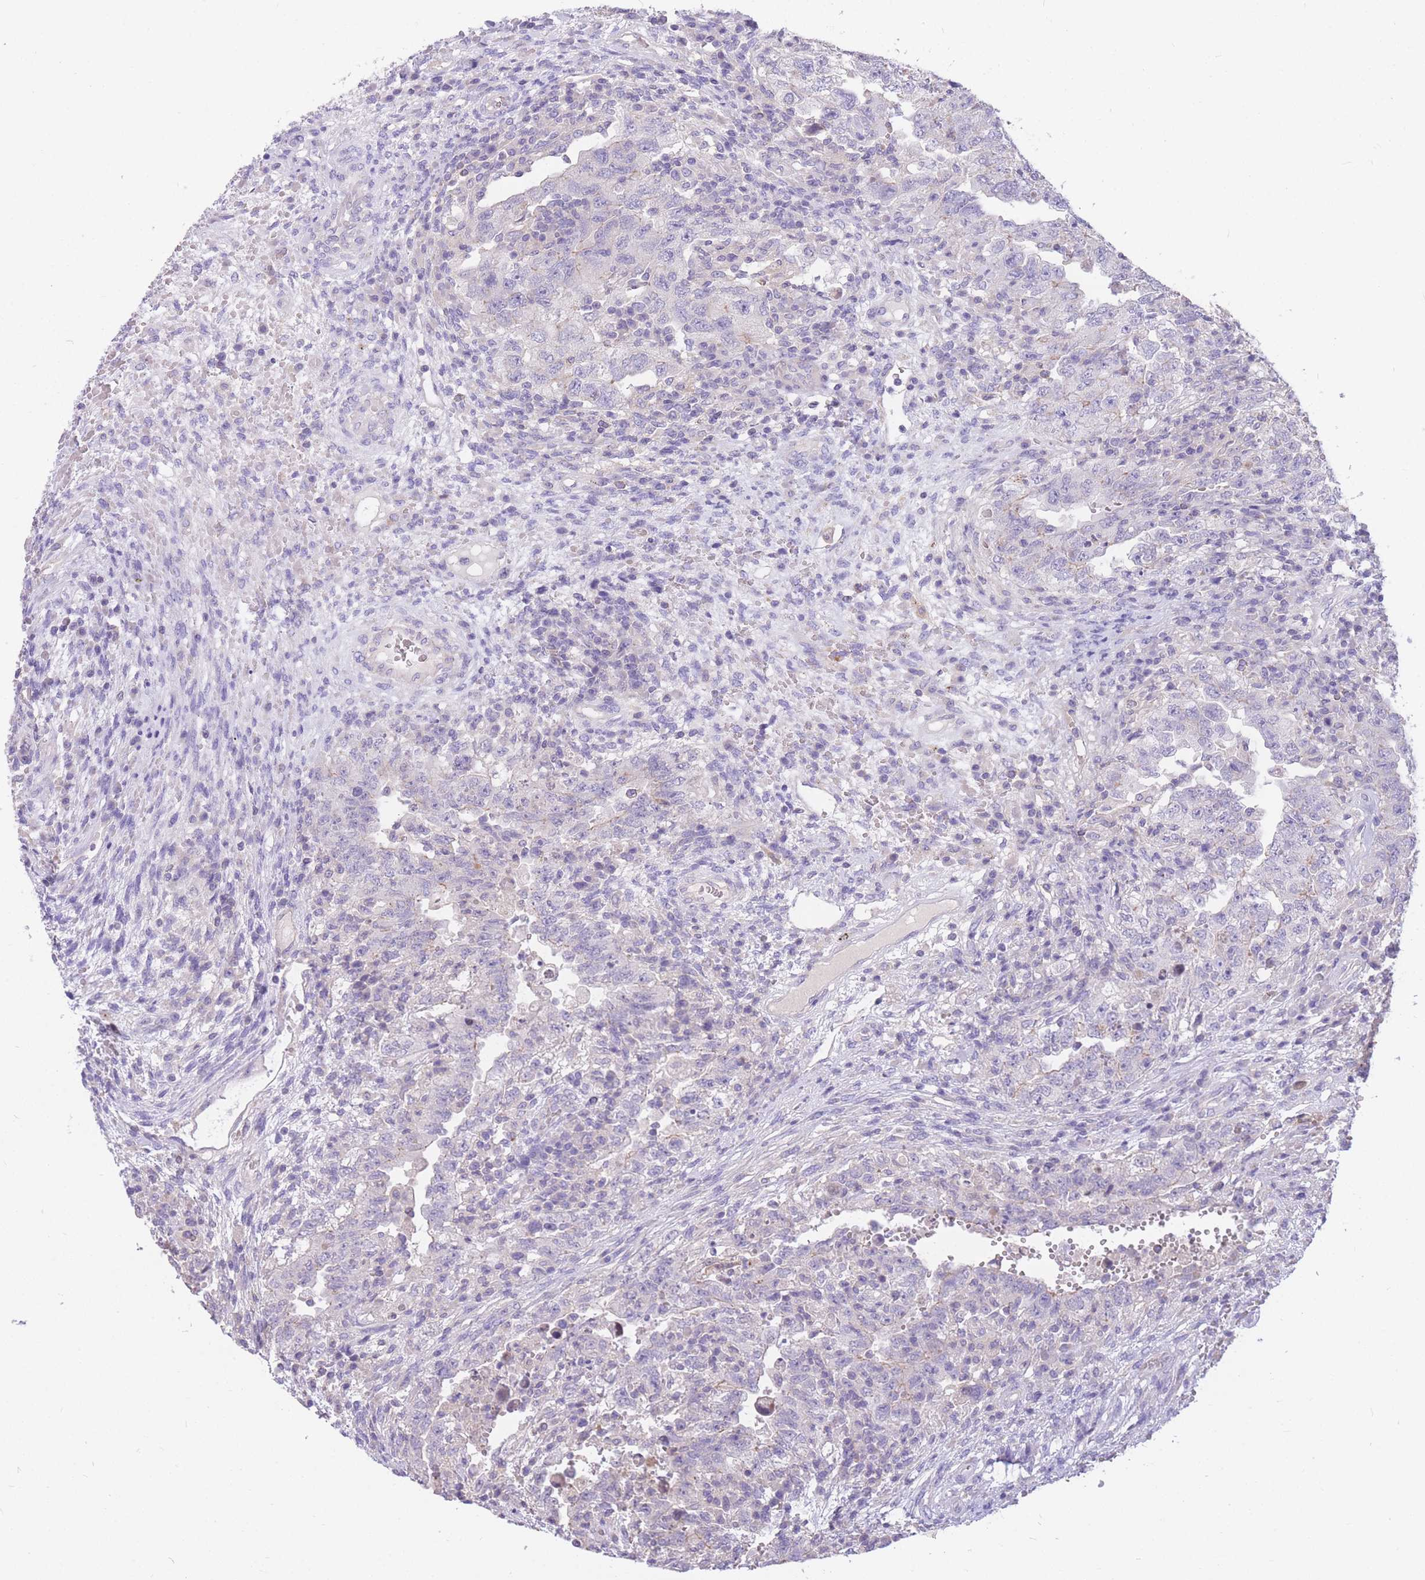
{"staining": {"intensity": "negative", "quantity": "none", "location": "none"}, "tissue": "testis cancer", "cell_type": "Tumor cells", "image_type": "cancer", "snomed": [{"axis": "morphology", "description": "Carcinoma, Embryonal, NOS"}, {"axis": "topography", "description": "Testis"}], "caption": "High magnification brightfield microscopy of testis cancer (embryonal carcinoma) stained with DAB (3,3'-diaminobenzidine) (brown) and counterstained with hematoxylin (blue): tumor cells show no significant expression. (Stains: DAB (3,3'-diaminobenzidine) IHC with hematoxylin counter stain, Microscopy: brightfield microscopy at high magnification).", "gene": "OR5T1", "patient": {"sex": "male", "age": 26}}